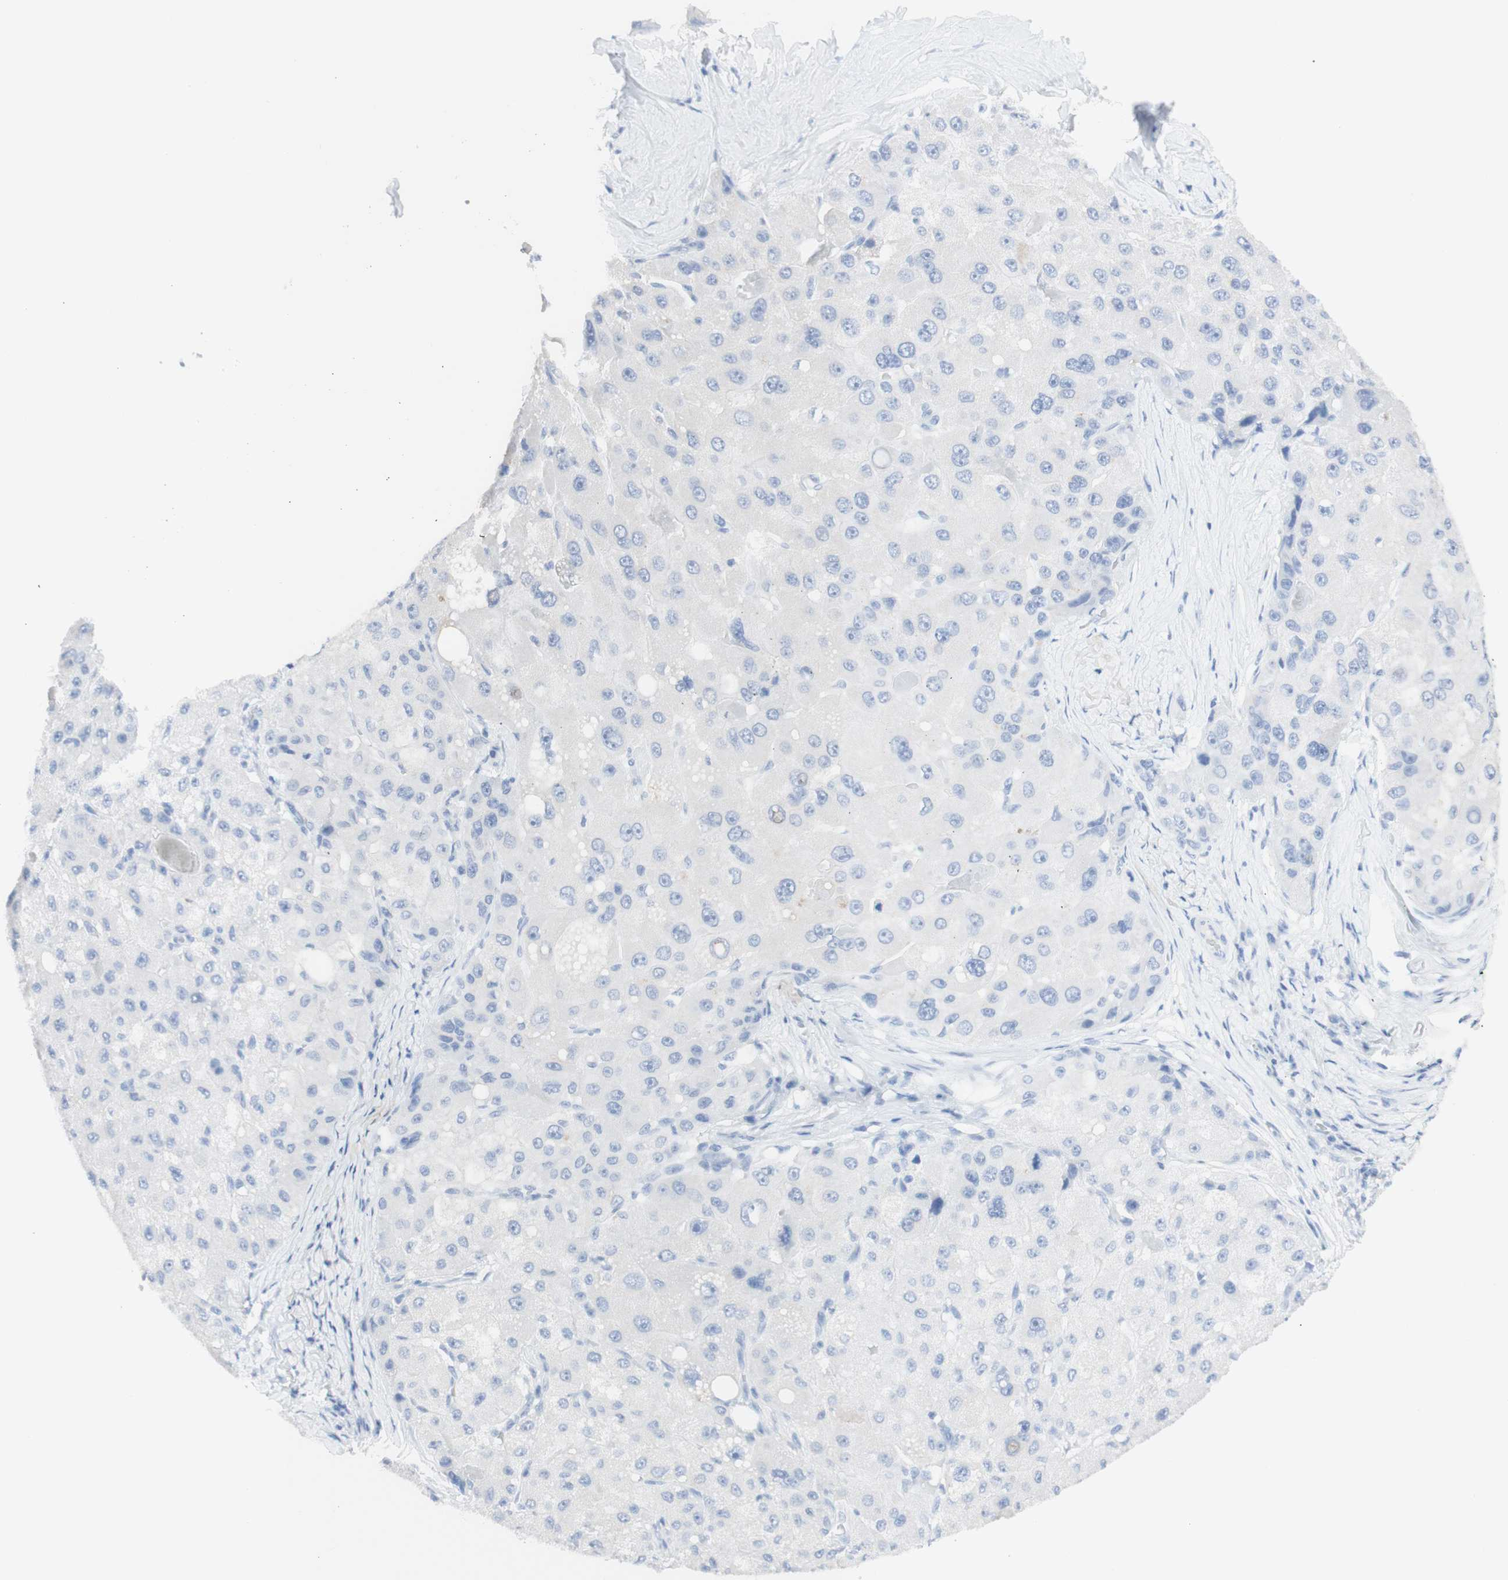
{"staining": {"intensity": "negative", "quantity": "none", "location": "none"}, "tissue": "liver cancer", "cell_type": "Tumor cells", "image_type": "cancer", "snomed": [{"axis": "morphology", "description": "Carcinoma, Hepatocellular, NOS"}, {"axis": "topography", "description": "Liver"}], "caption": "Liver hepatocellular carcinoma stained for a protein using immunohistochemistry (IHC) exhibits no staining tumor cells.", "gene": "TPO", "patient": {"sex": "male", "age": 80}}